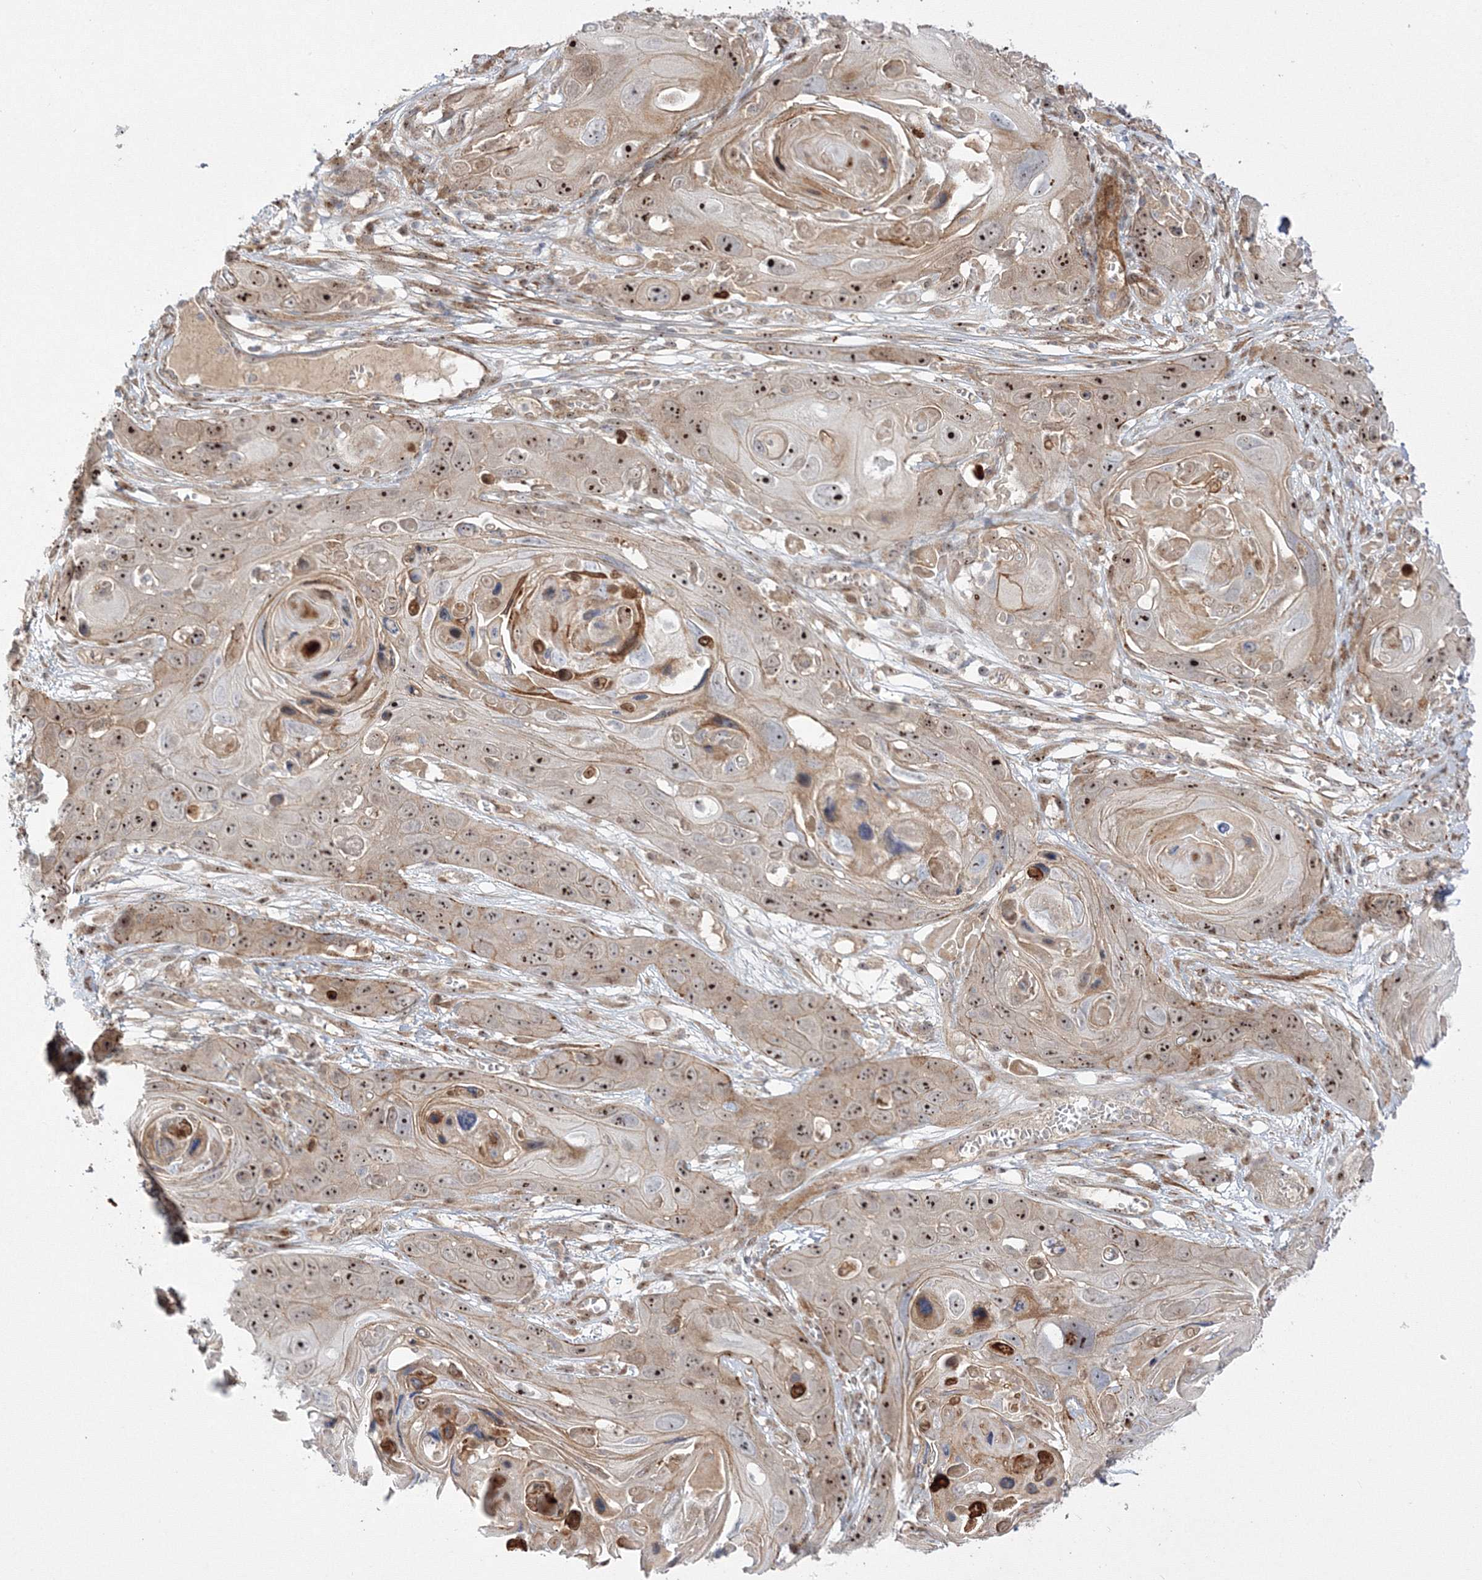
{"staining": {"intensity": "moderate", "quantity": ">75%", "location": "nuclear"}, "tissue": "skin cancer", "cell_type": "Tumor cells", "image_type": "cancer", "snomed": [{"axis": "morphology", "description": "Squamous cell carcinoma, NOS"}, {"axis": "topography", "description": "Skin"}], "caption": "DAB immunohistochemical staining of human skin cancer (squamous cell carcinoma) displays moderate nuclear protein positivity in approximately >75% of tumor cells. (DAB (3,3'-diaminobenzidine) IHC, brown staining for protein, blue staining for nuclei).", "gene": "NPM3", "patient": {"sex": "male", "age": 55}}